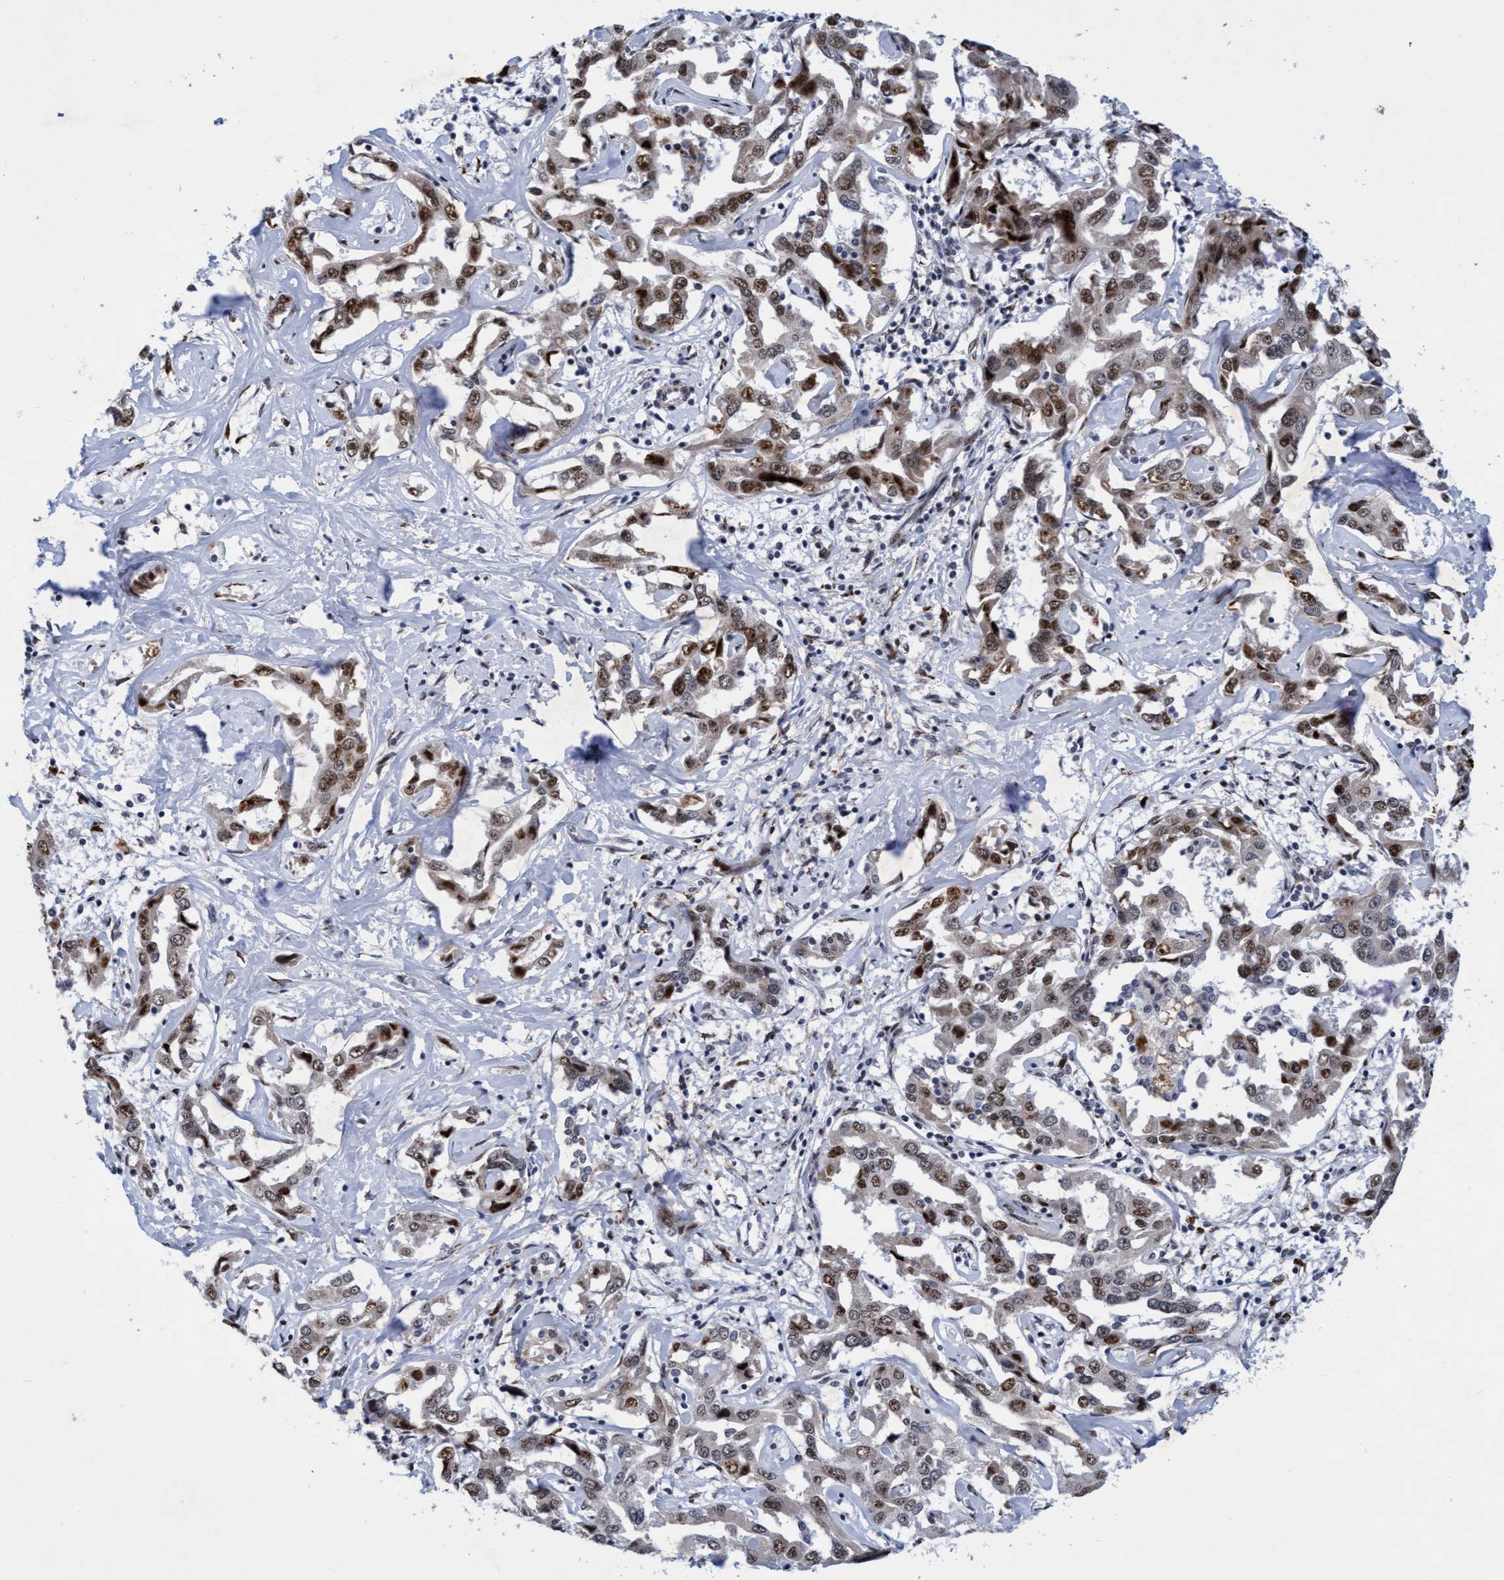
{"staining": {"intensity": "weak", "quantity": ">75%", "location": "nuclear"}, "tissue": "liver cancer", "cell_type": "Tumor cells", "image_type": "cancer", "snomed": [{"axis": "morphology", "description": "Cholangiocarcinoma"}, {"axis": "topography", "description": "Liver"}], "caption": "Liver cancer tissue shows weak nuclear positivity in about >75% of tumor cells", "gene": "GLT6D1", "patient": {"sex": "male", "age": 59}}